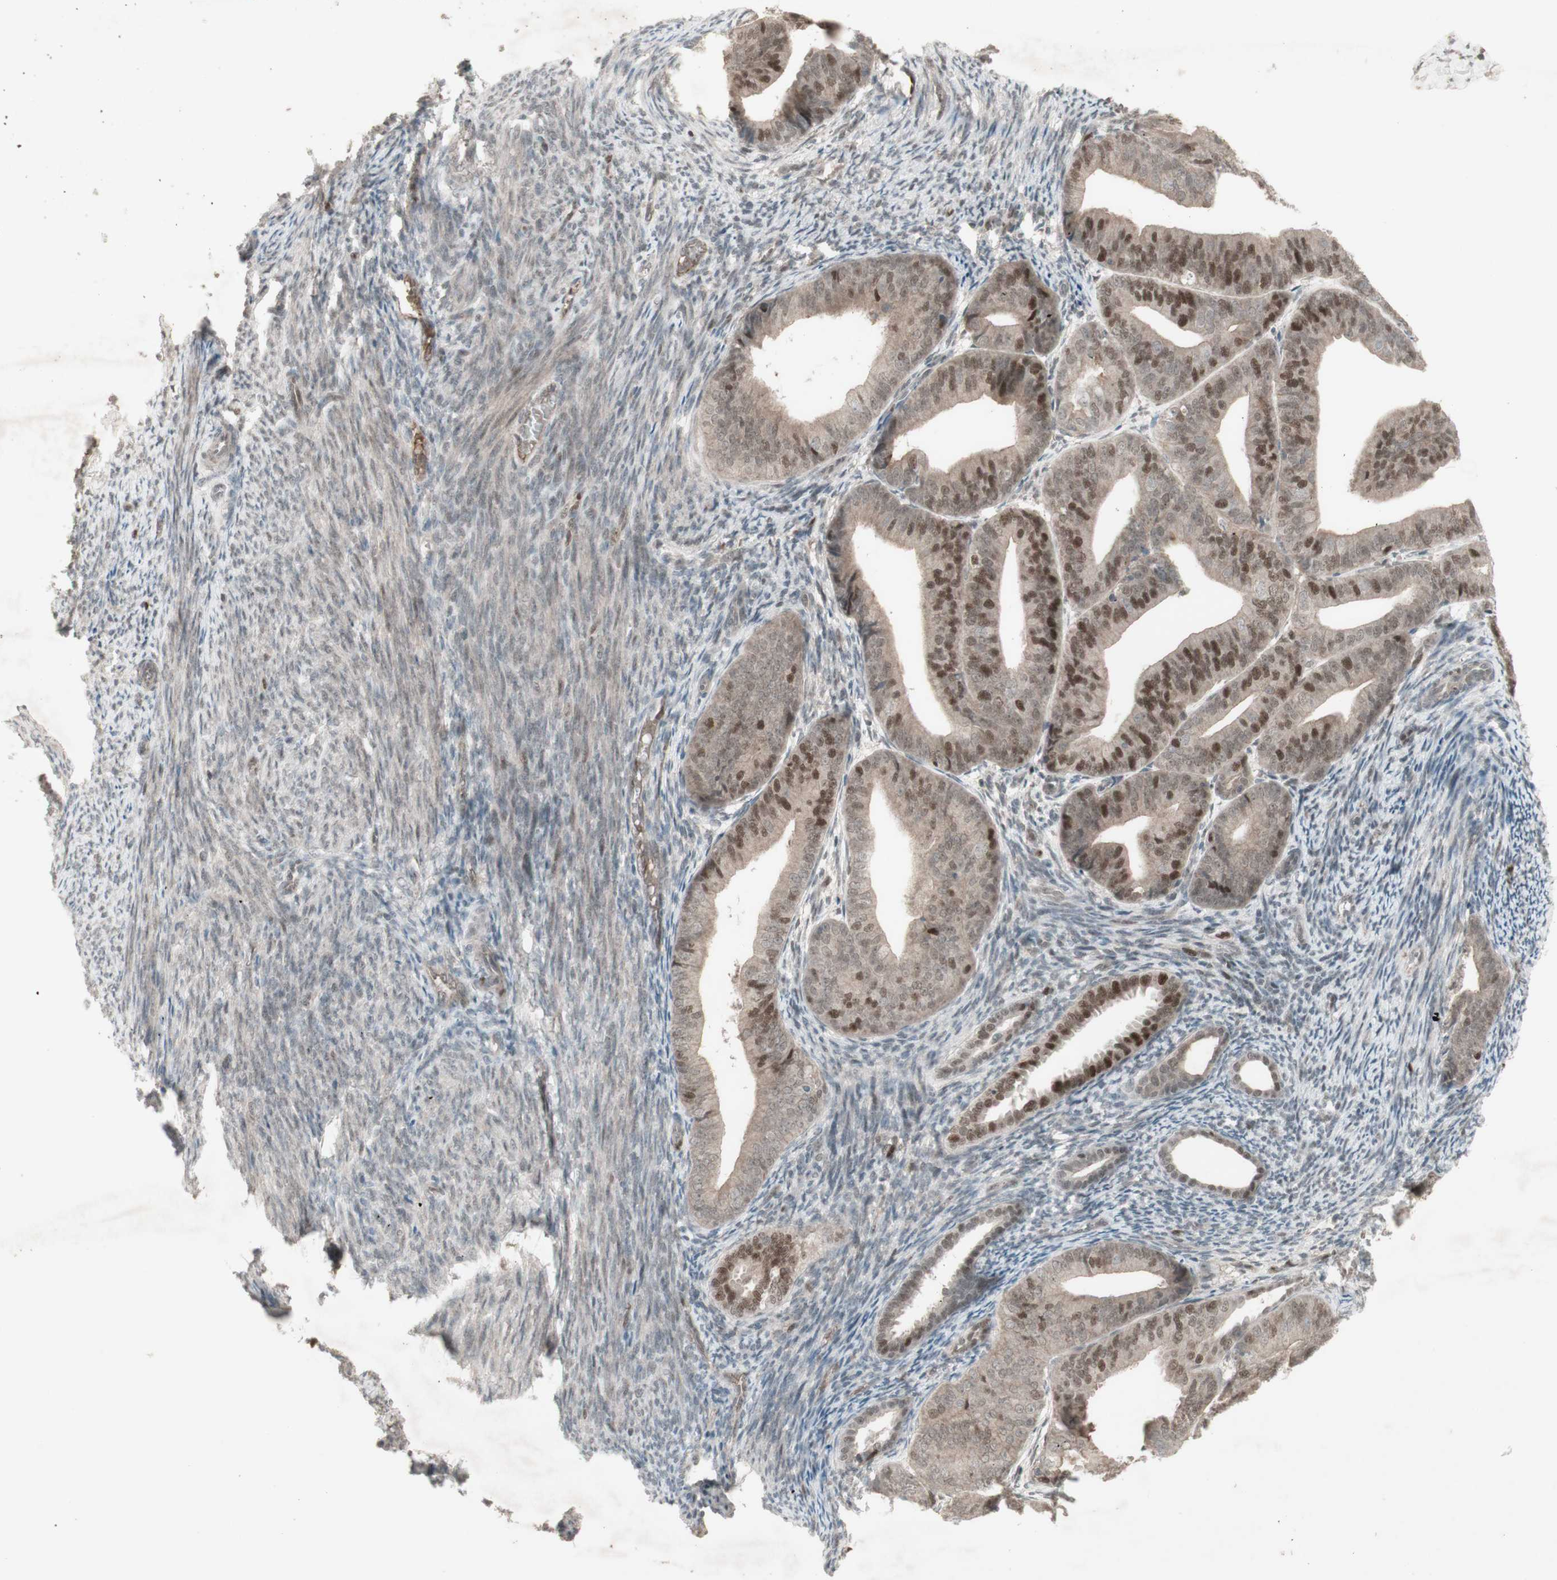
{"staining": {"intensity": "moderate", "quantity": "25%-75%", "location": "nuclear"}, "tissue": "endometrial cancer", "cell_type": "Tumor cells", "image_type": "cancer", "snomed": [{"axis": "morphology", "description": "Adenocarcinoma, NOS"}, {"axis": "topography", "description": "Endometrium"}], "caption": "Adenocarcinoma (endometrial) stained with a brown dye displays moderate nuclear positive expression in about 25%-75% of tumor cells.", "gene": "MSH6", "patient": {"sex": "female", "age": 63}}